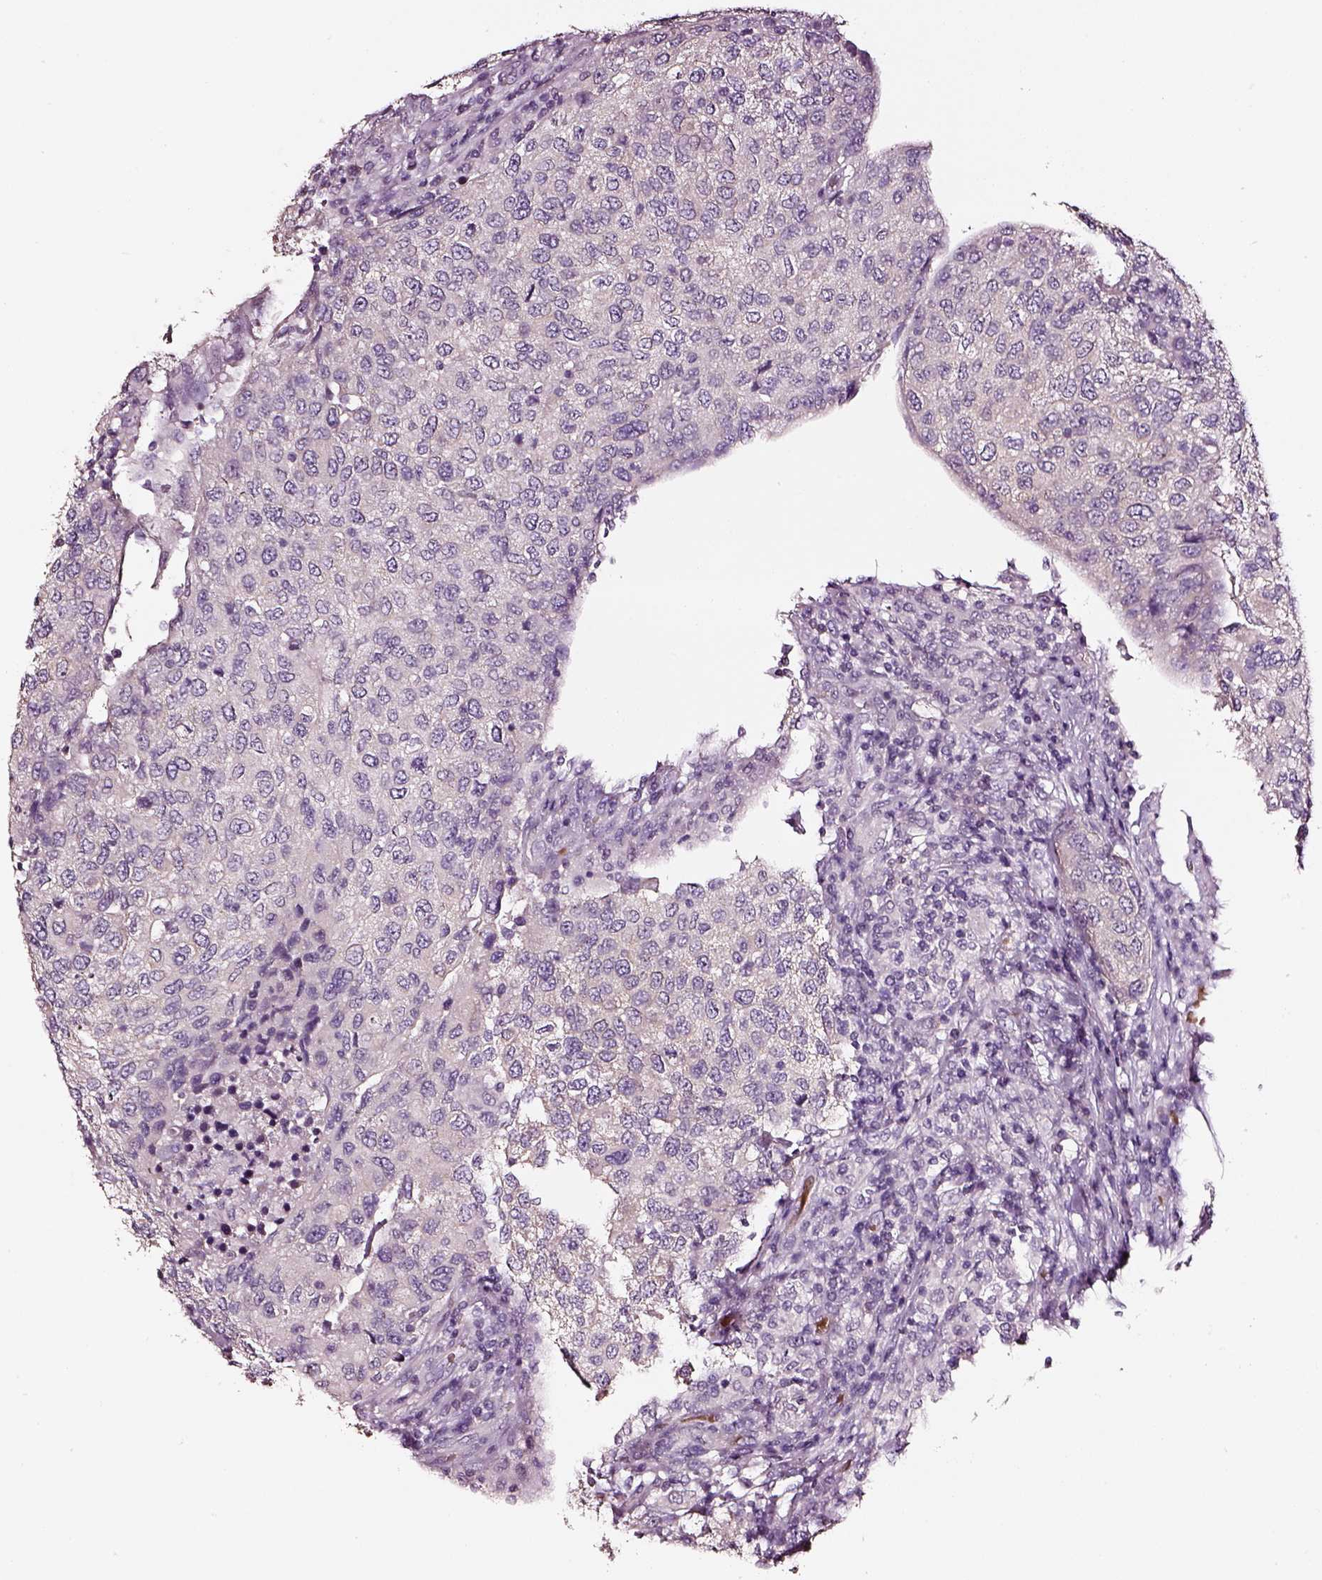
{"staining": {"intensity": "negative", "quantity": "none", "location": "none"}, "tissue": "urothelial cancer", "cell_type": "Tumor cells", "image_type": "cancer", "snomed": [{"axis": "morphology", "description": "Urothelial carcinoma, High grade"}, {"axis": "topography", "description": "Urinary bladder"}], "caption": "Urothelial cancer stained for a protein using immunohistochemistry (IHC) exhibits no expression tumor cells.", "gene": "AADAT", "patient": {"sex": "female", "age": 78}}